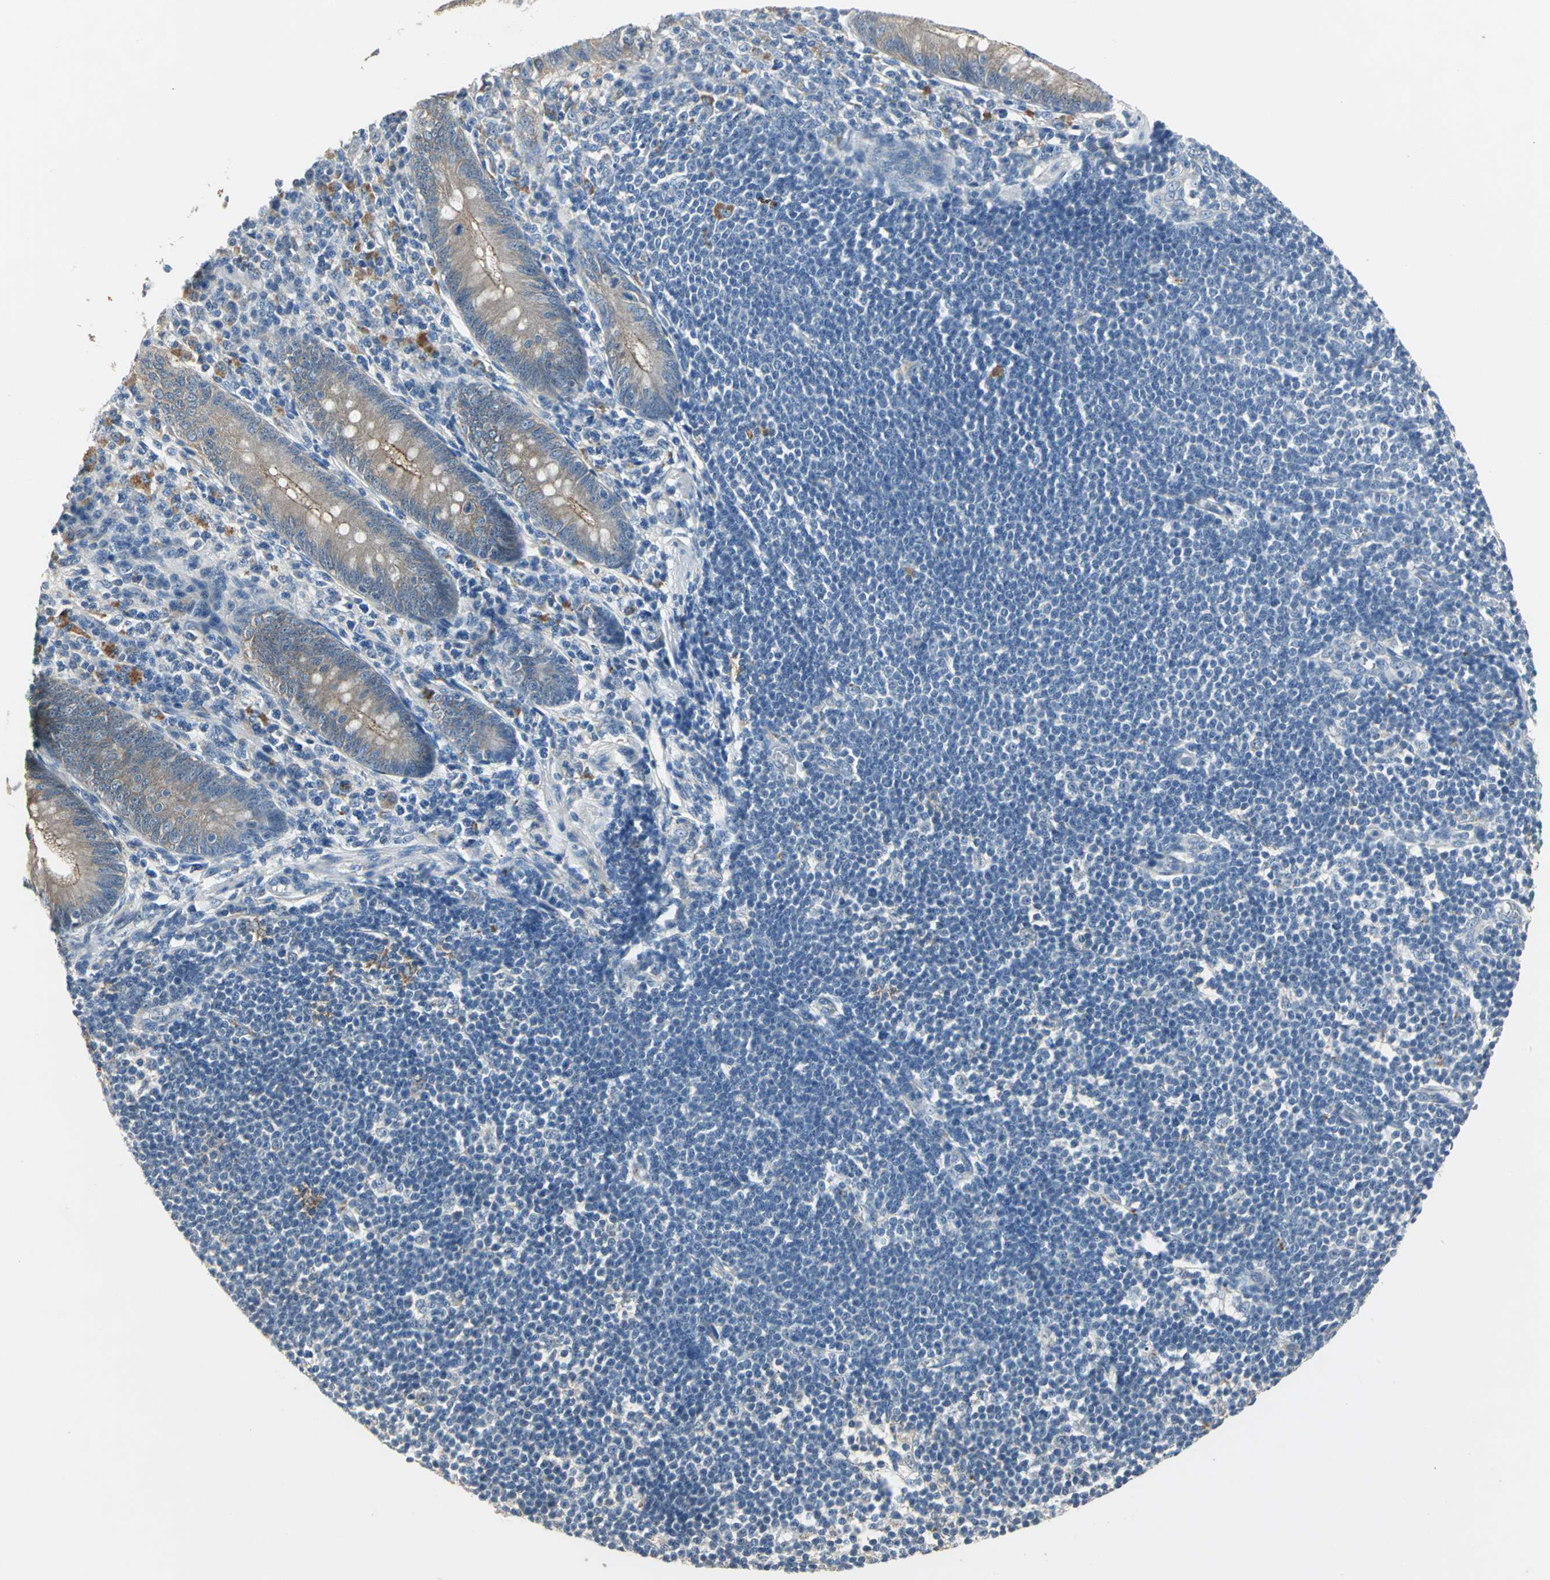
{"staining": {"intensity": "moderate", "quantity": ">75%", "location": "cytoplasmic/membranous"}, "tissue": "appendix", "cell_type": "Glandular cells", "image_type": "normal", "snomed": [{"axis": "morphology", "description": "Normal tissue, NOS"}, {"axis": "morphology", "description": "Inflammation, NOS"}, {"axis": "topography", "description": "Appendix"}], "caption": "Appendix stained with immunohistochemistry reveals moderate cytoplasmic/membranous expression in about >75% of glandular cells. (Stains: DAB in brown, nuclei in blue, Microscopy: brightfield microscopy at high magnification).", "gene": "OCLN", "patient": {"sex": "male", "age": 46}}